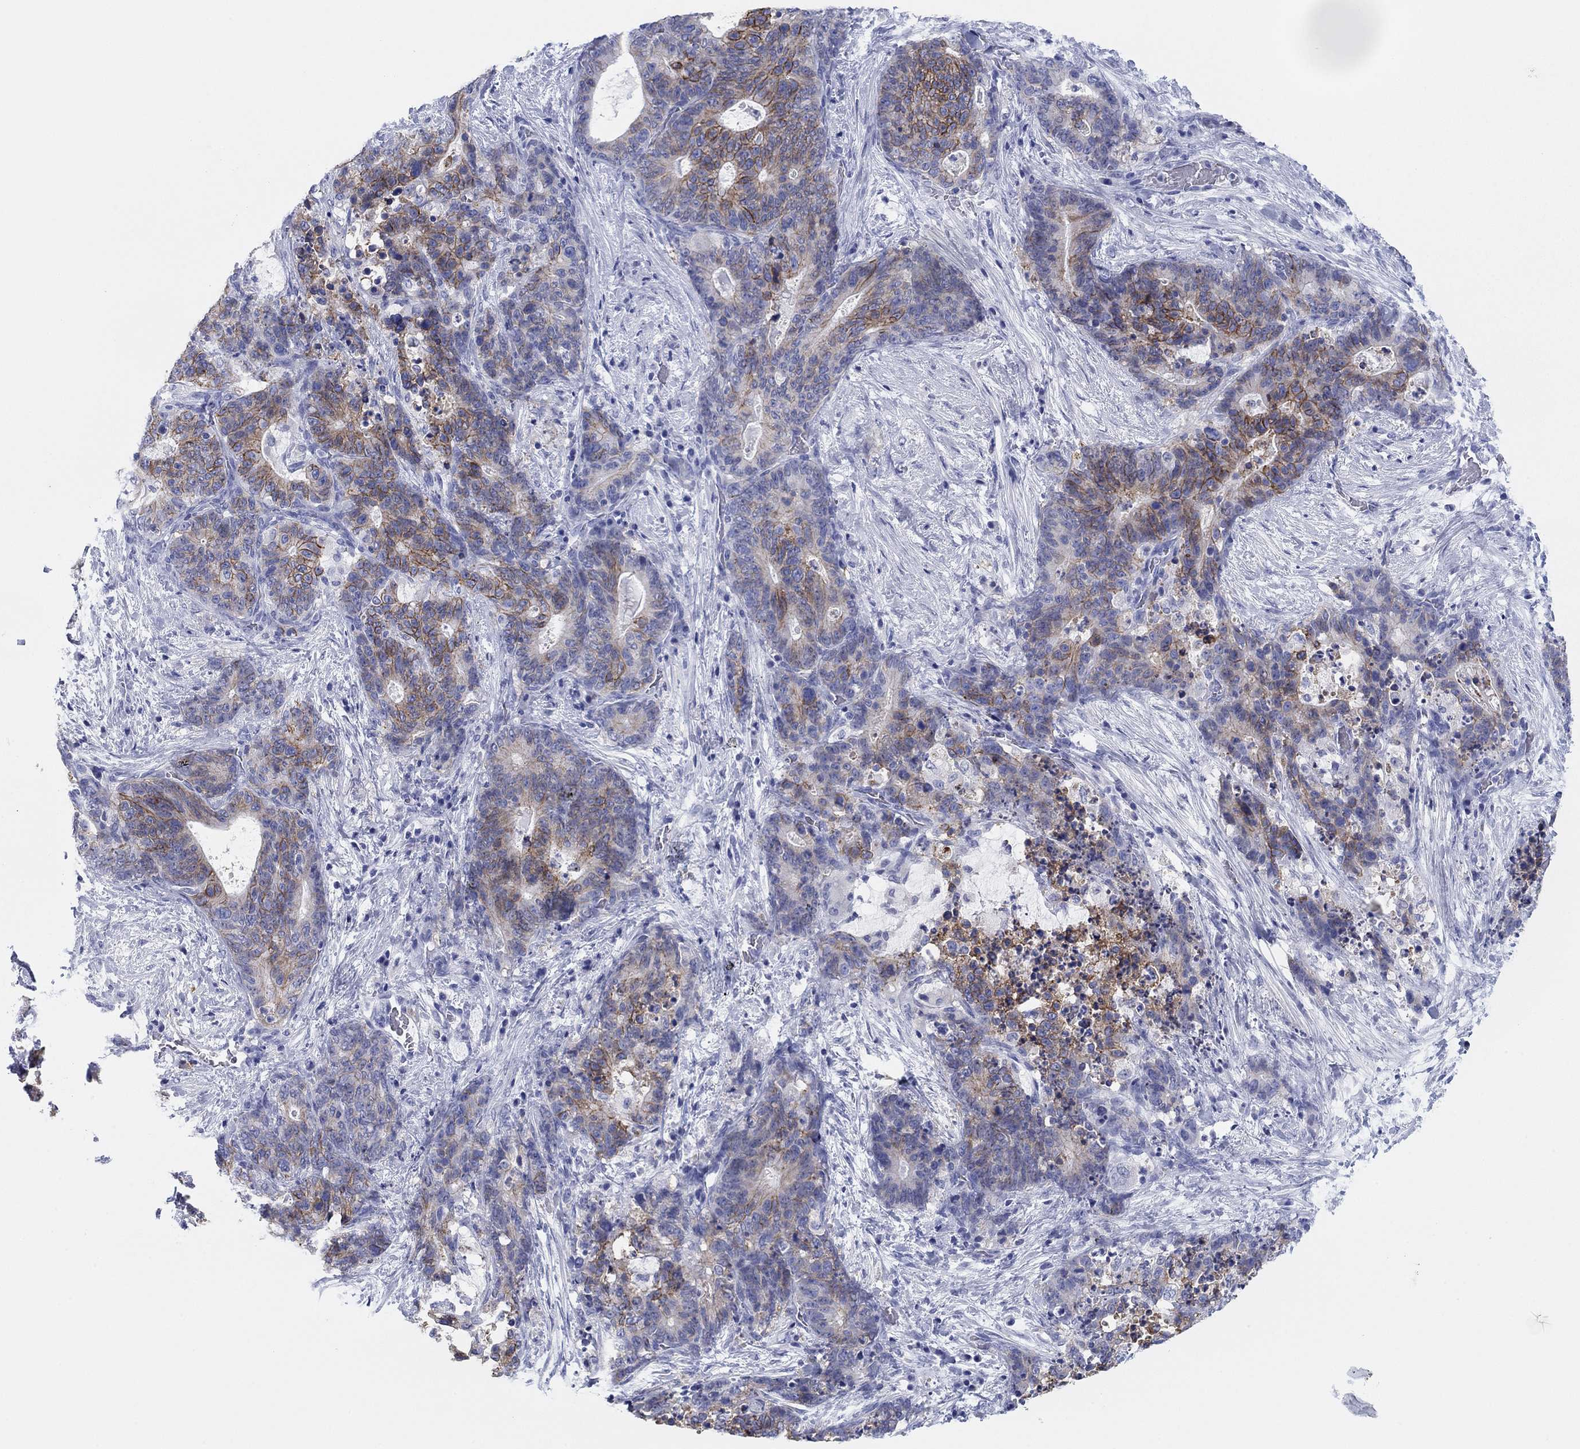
{"staining": {"intensity": "moderate", "quantity": "25%-75%", "location": "cytoplasmic/membranous"}, "tissue": "stomach cancer", "cell_type": "Tumor cells", "image_type": "cancer", "snomed": [{"axis": "morphology", "description": "Normal tissue, NOS"}, {"axis": "morphology", "description": "Adenocarcinoma, NOS"}, {"axis": "topography", "description": "Stomach"}], "caption": "Immunohistochemistry staining of adenocarcinoma (stomach), which reveals medium levels of moderate cytoplasmic/membranous positivity in about 25%-75% of tumor cells indicating moderate cytoplasmic/membranous protein staining. The staining was performed using DAB (3,3'-diaminobenzidine) (brown) for protein detection and nuclei were counterstained in hematoxylin (blue).", "gene": "ATP1B1", "patient": {"sex": "female", "age": 64}}